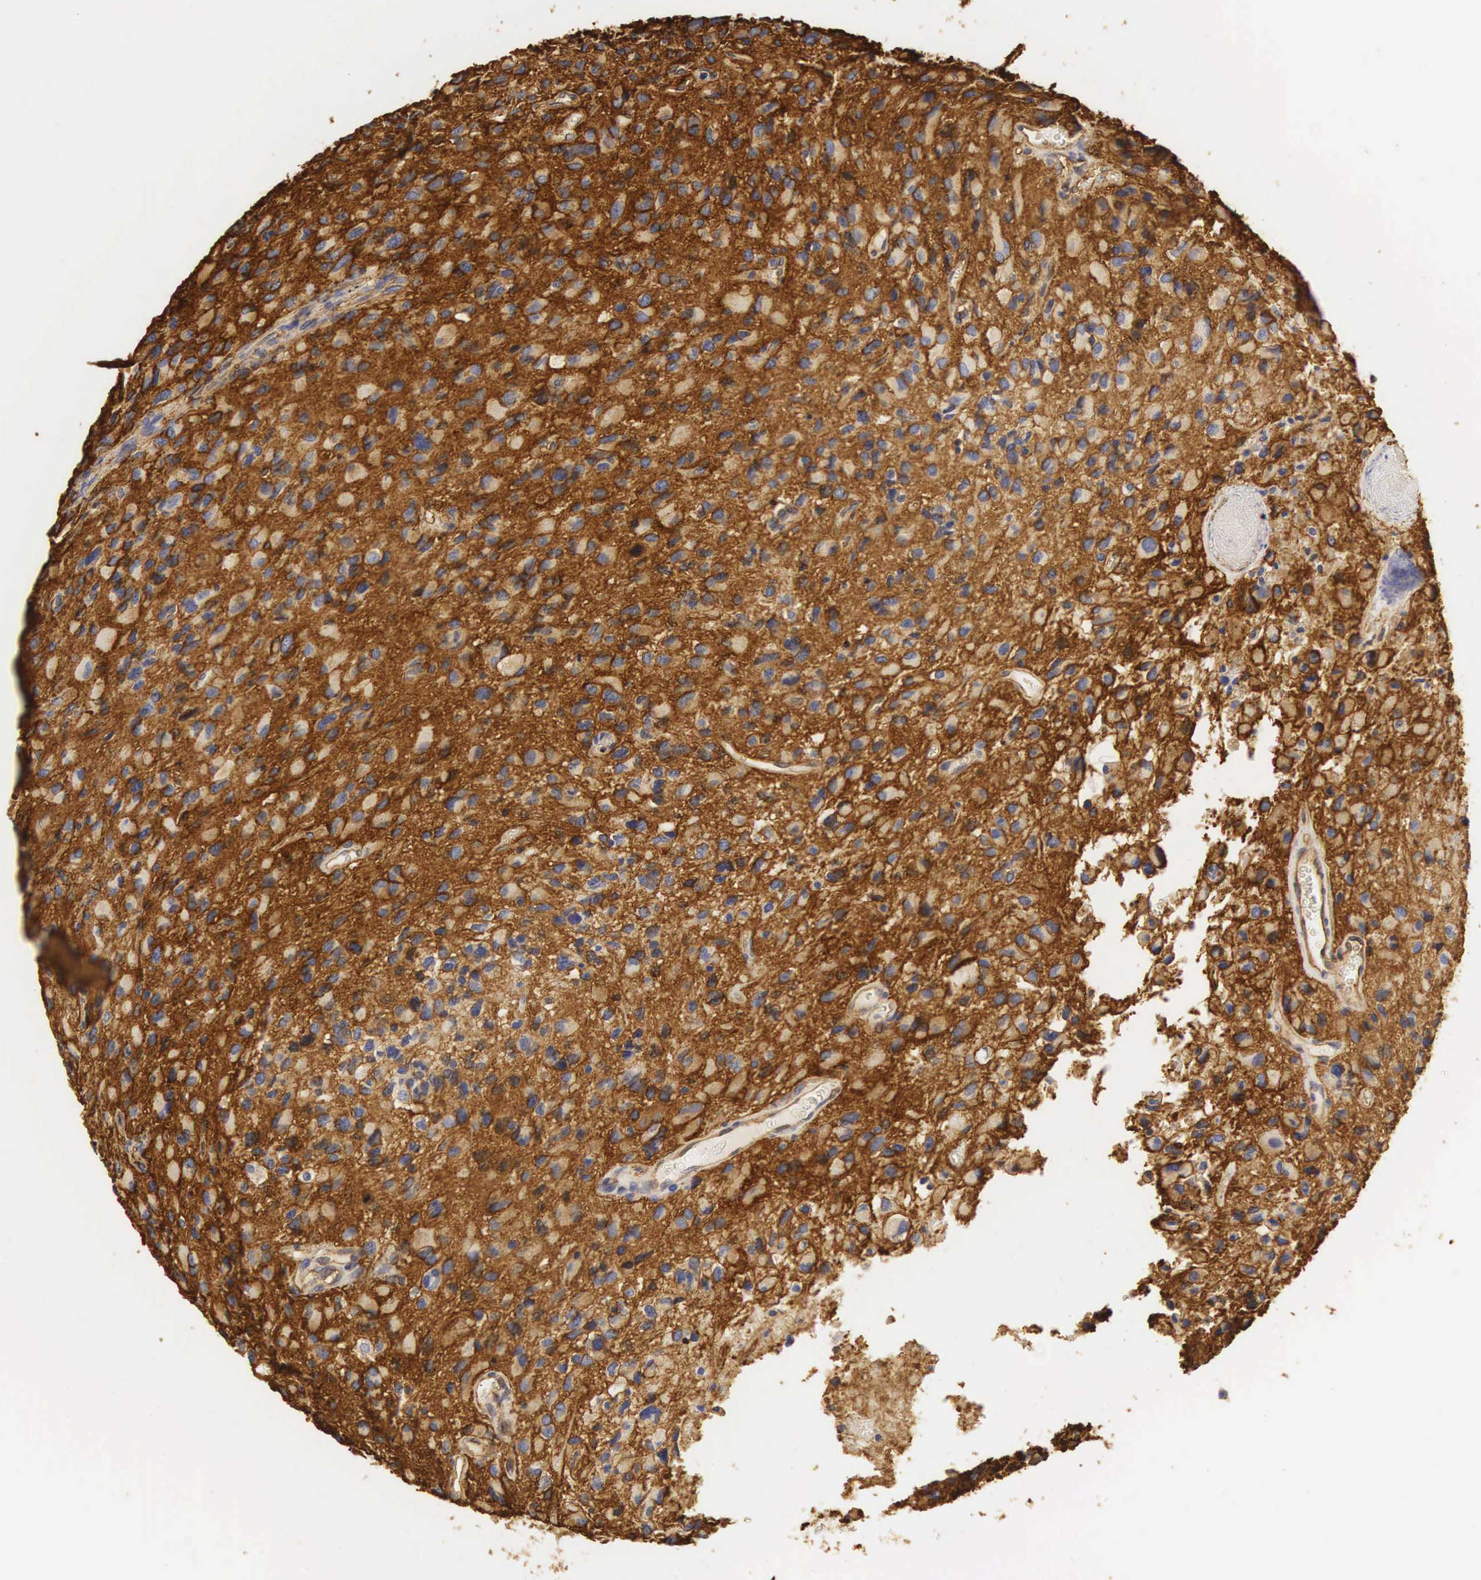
{"staining": {"intensity": "strong", "quantity": ">75%", "location": "cytoplasmic/membranous"}, "tissue": "glioma", "cell_type": "Tumor cells", "image_type": "cancer", "snomed": [{"axis": "morphology", "description": "Glioma, malignant, High grade"}, {"axis": "topography", "description": "Brain"}], "caption": "Strong cytoplasmic/membranous staining is seen in approximately >75% of tumor cells in malignant glioma (high-grade).", "gene": "CD99", "patient": {"sex": "male", "age": 69}}